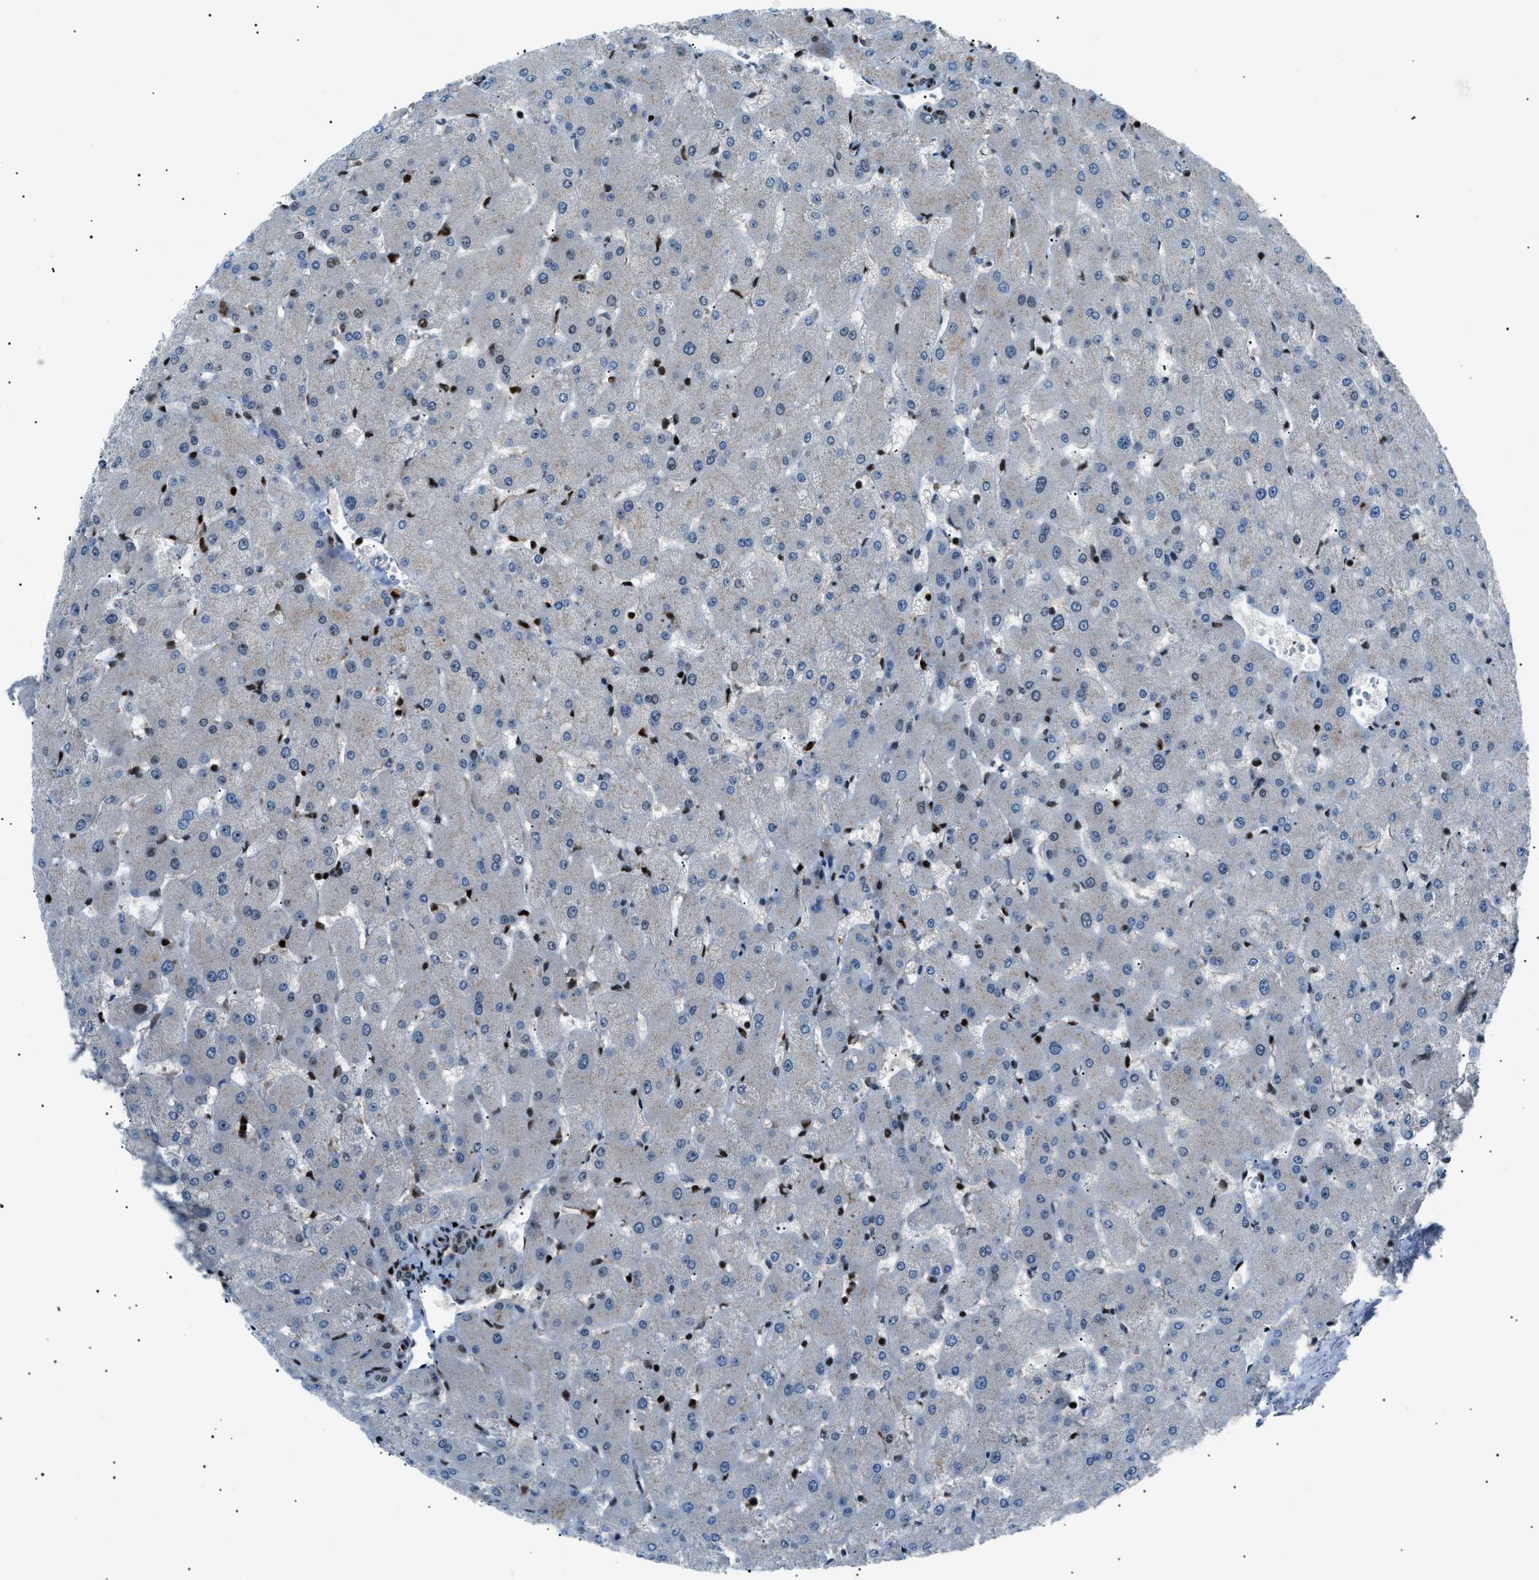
{"staining": {"intensity": "weak", "quantity": "25%-75%", "location": "nuclear"}, "tissue": "liver", "cell_type": "Cholangiocytes", "image_type": "normal", "snomed": [{"axis": "morphology", "description": "Normal tissue, NOS"}, {"axis": "topography", "description": "Liver"}], "caption": "DAB immunohistochemical staining of benign liver shows weak nuclear protein positivity in about 25%-75% of cholangiocytes.", "gene": "PRKX", "patient": {"sex": "female", "age": 63}}